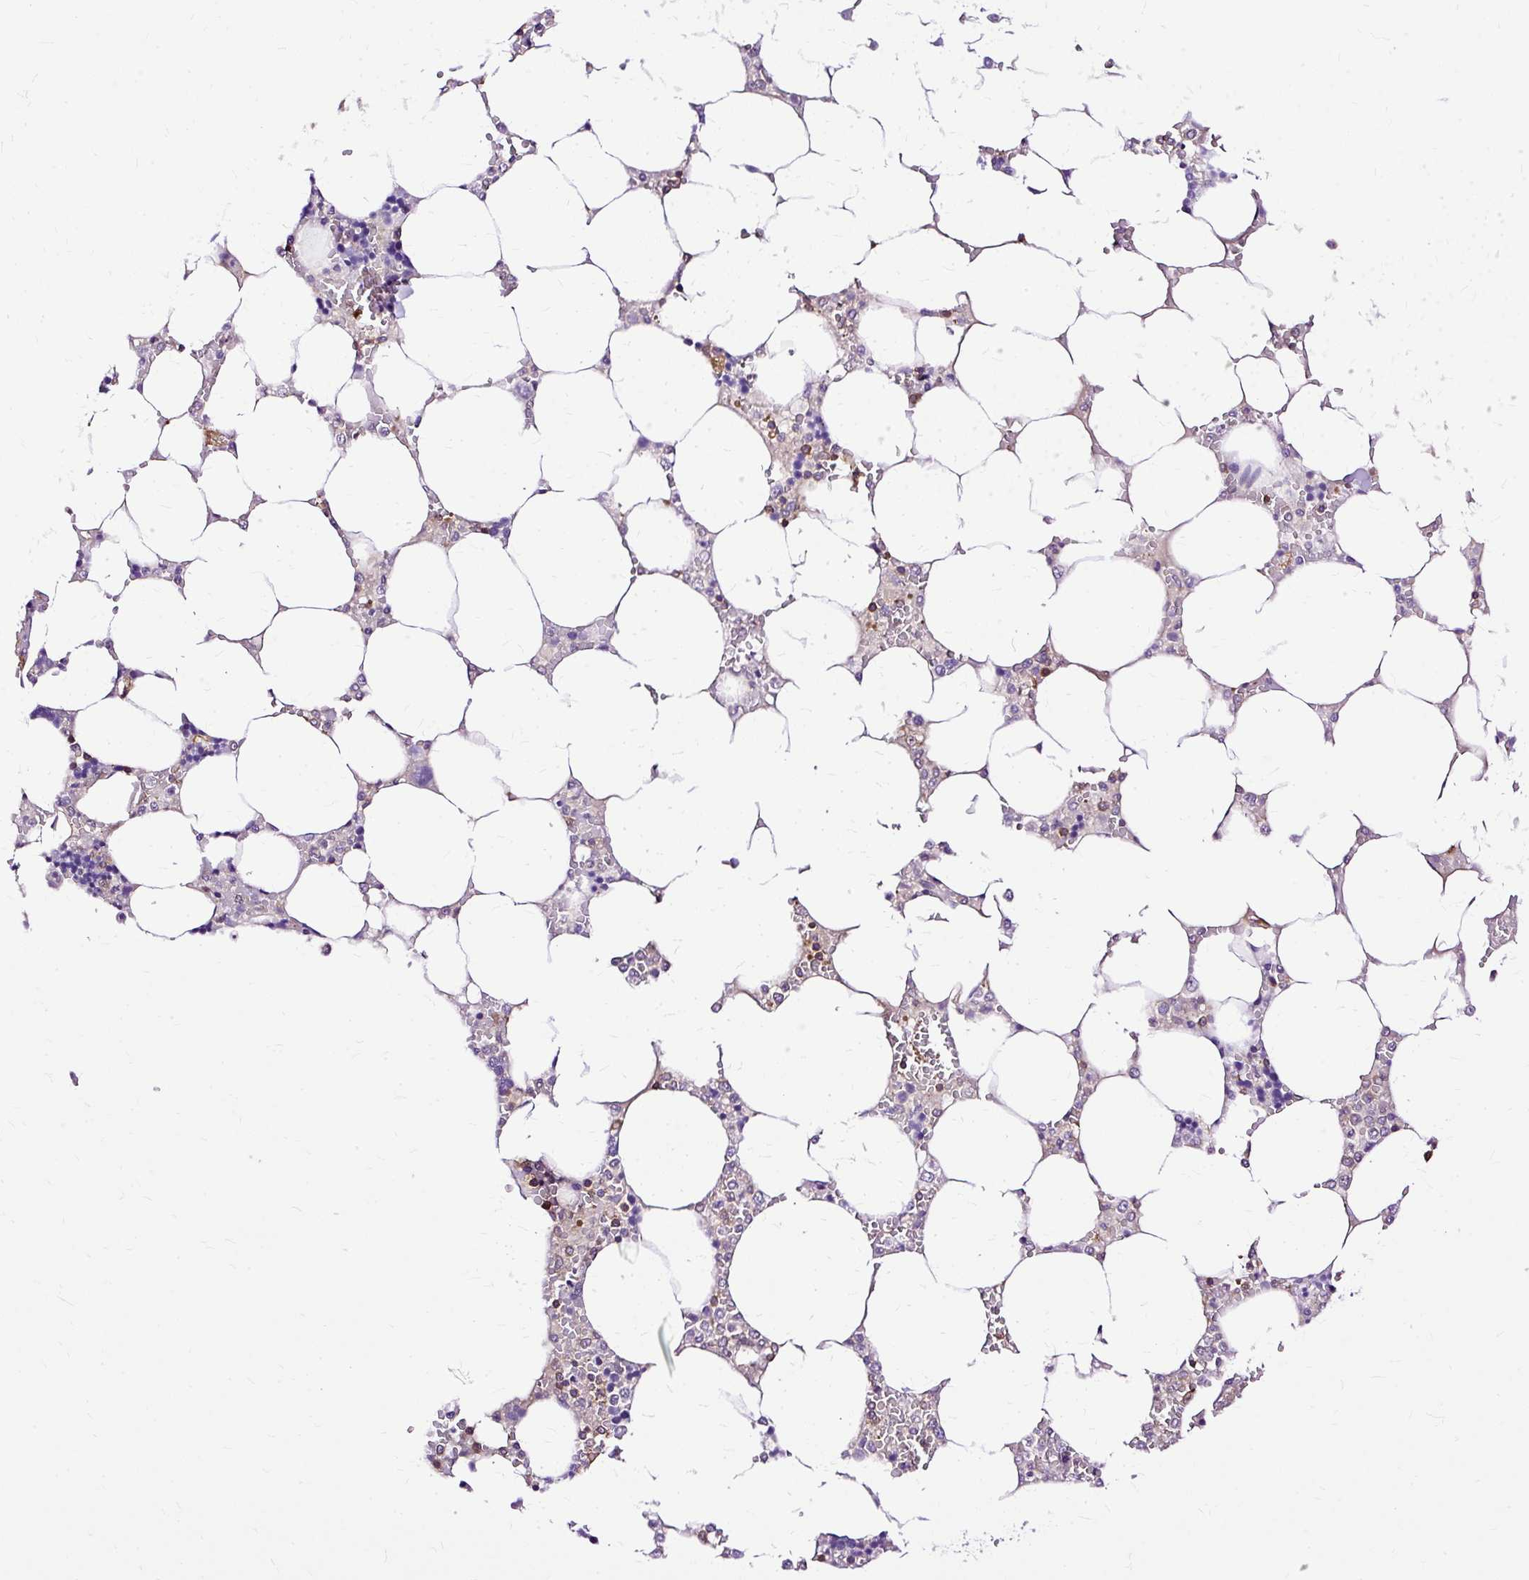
{"staining": {"intensity": "moderate", "quantity": "<25%", "location": "none"}, "tissue": "bone marrow", "cell_type": "Hematopoietic cells", "image_type": "normal", "snomed": [{"axis": "morphology", "description": "Normal tissue, NOS"}, {"axis": "topography", "description": "Bone marrow"}], "caption": "This photomicrograph displays IHC staining of benign bone marrow, with low moderate None positivity in approximately <25% of hematopoietic cells.", "gene": "TWF2", "patient": {"sex": "male", "age": 64}}